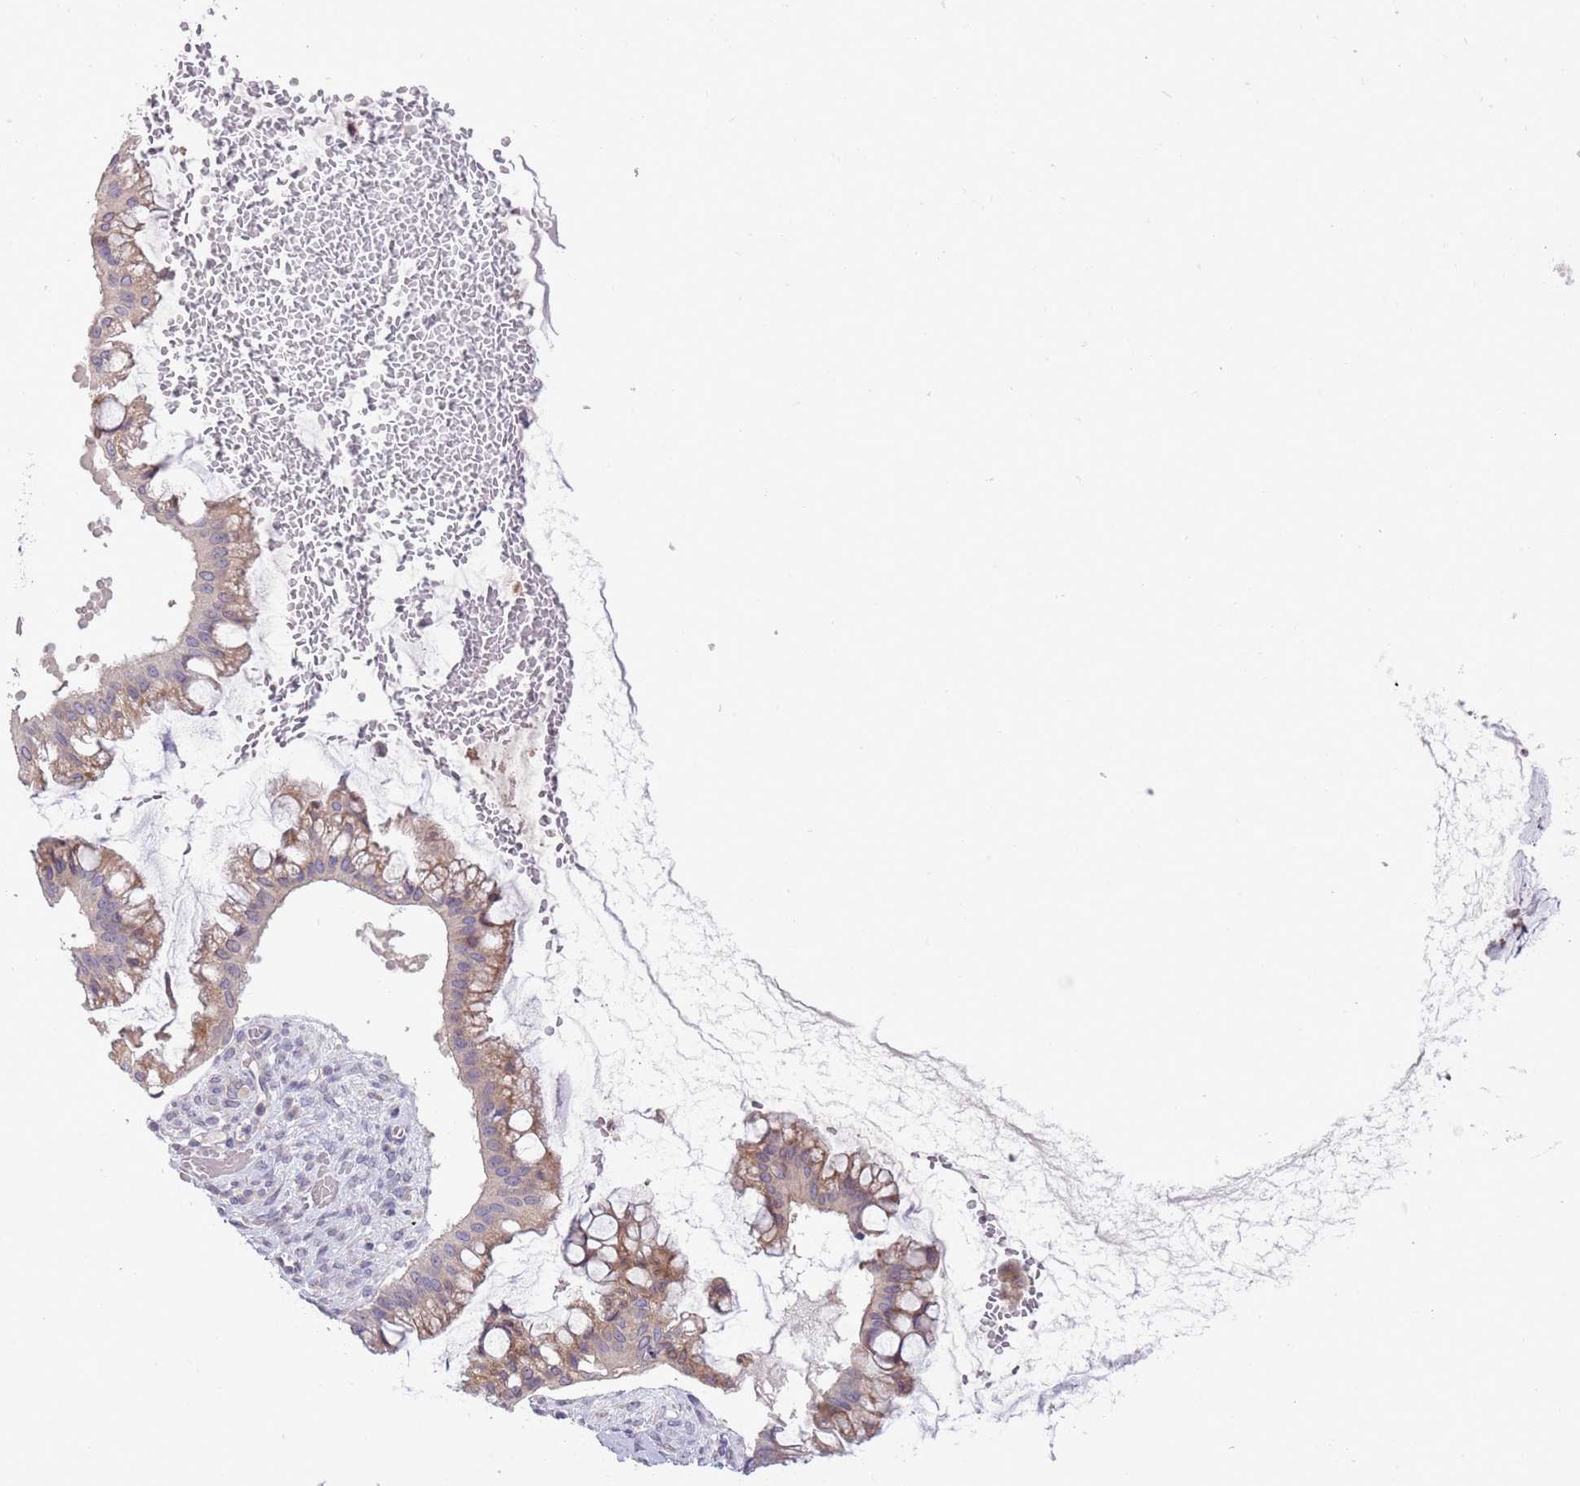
{"staining": {"intensity": "moderate", "quantity": "25%-75%", "location": "cytoplasmic/membranous"}, "tissue": "ovarian cancer", "cell_type": "Tumor cells", "image_type": "cancer", "snomed": [{"axis": "morphology", "description": "Cystadenocarcinoma, mucinous, NOS"}, {"axis": "topography", "description": "Ovary"}], "caption": "Protein expression analysis of ovarian cancer (mucinous cystadenocarcinoma) displays moderate cytoplasmic/membranous expression in approximately 25%-75% of tumor cells. The protein is shown in brown color, while the nuclei are stained blue.", "gene": "CCND2", "patient": {"sex": "female", "age": 73}}